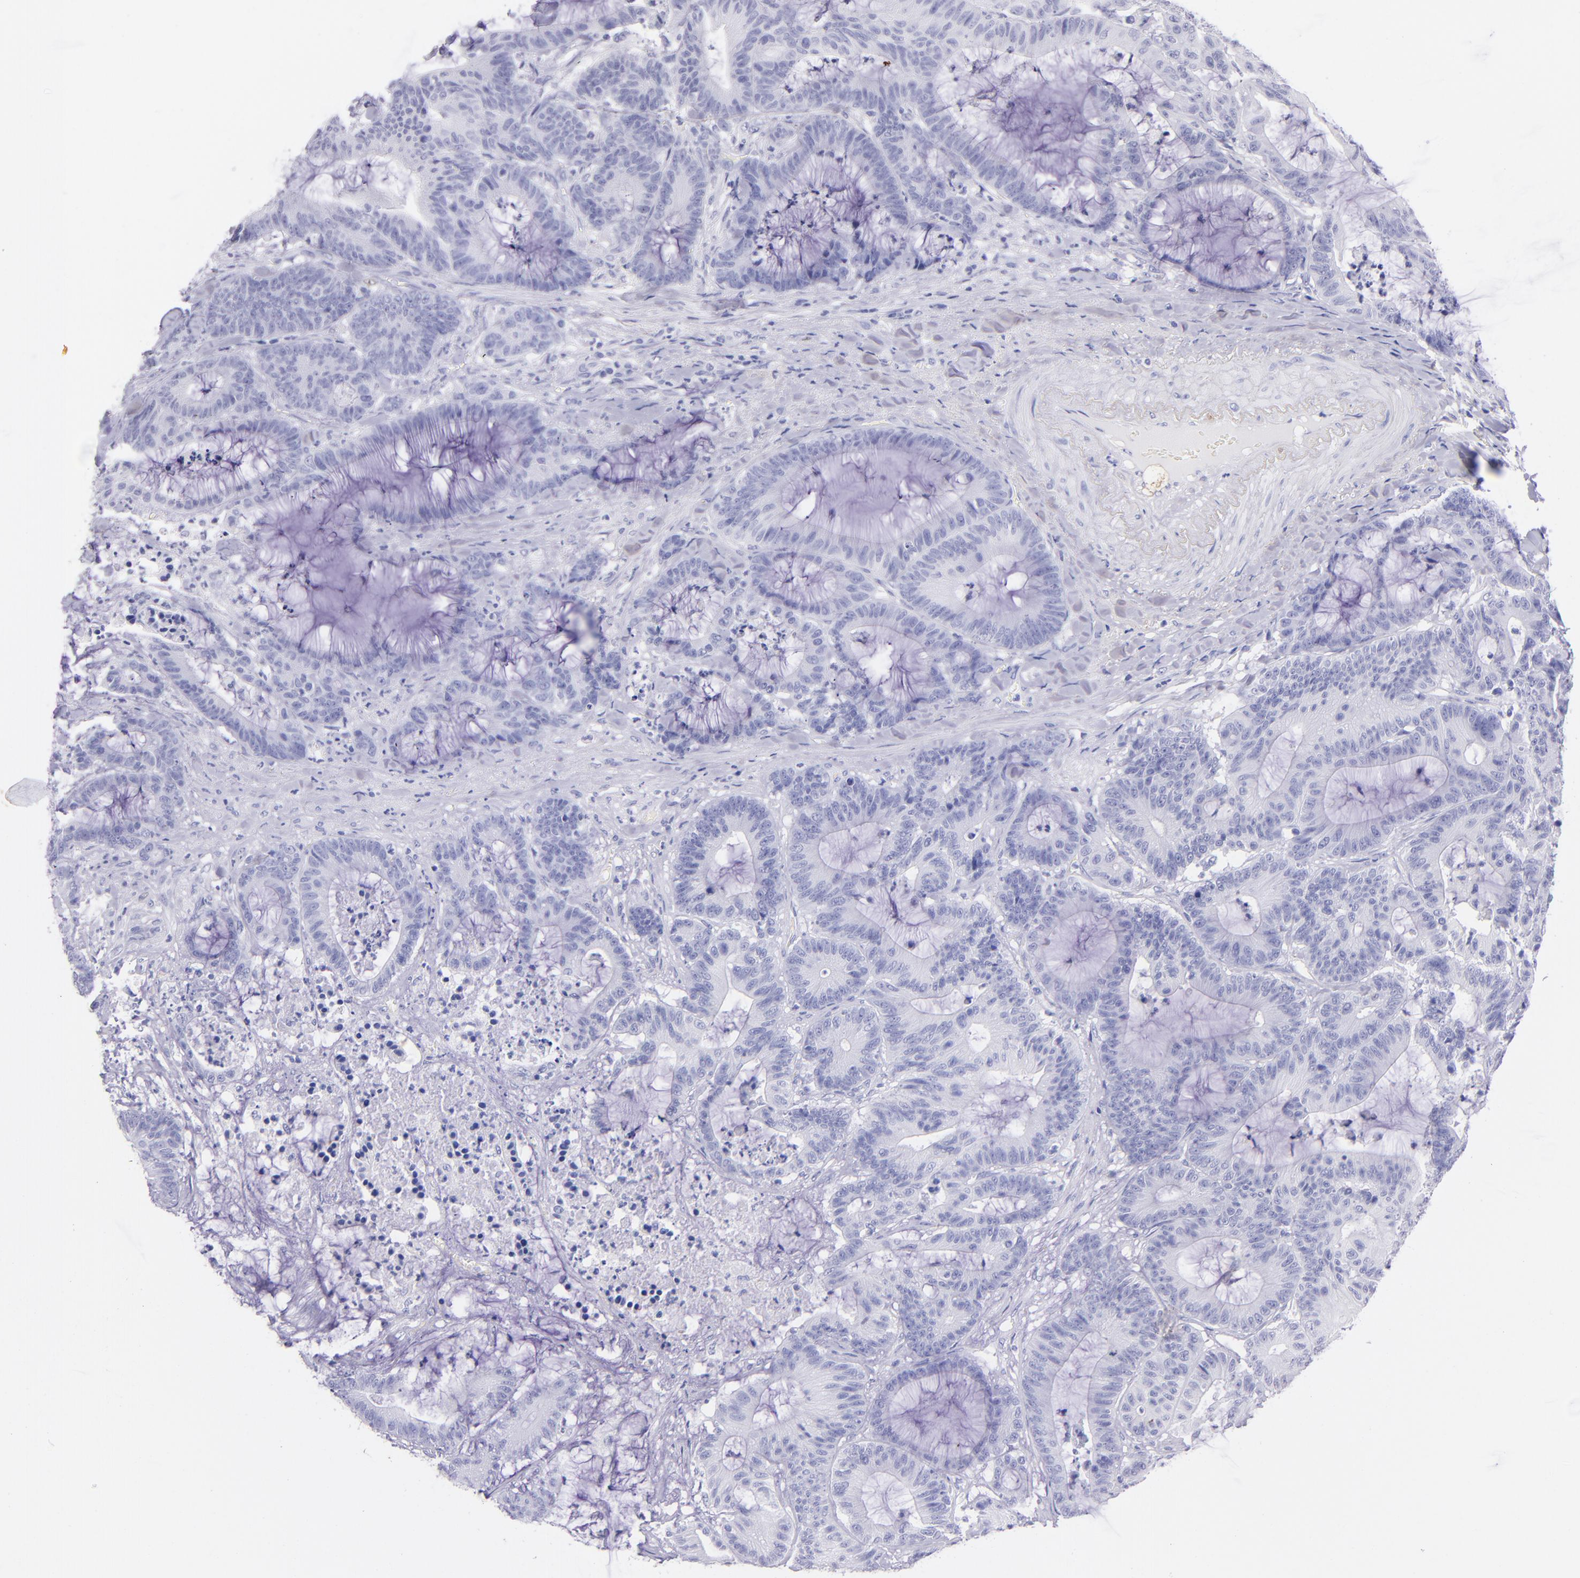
{"staining": {"intensity": "negative", "quantity": "none", "location": "none"}, "tissue": "colorectal cancer", "cell_type": "Tumor cells", "image_type": "cancer", "snomed": [{"axis": "morphology", "description": "Adenocarcinoma, NOS"}, {"axis": "topography", "description": "Colon"}], "caption": "Adenocarcinoma (colorectal) was stained to show a protein in brown. There is no significant expression in tumor cells. (Brightfield microscopy of DAB (3,3'-diaminobenzidine) IHC at high magnification).", "gene": "UCHL1", "patient": {"sex": "female", "age": 84}}